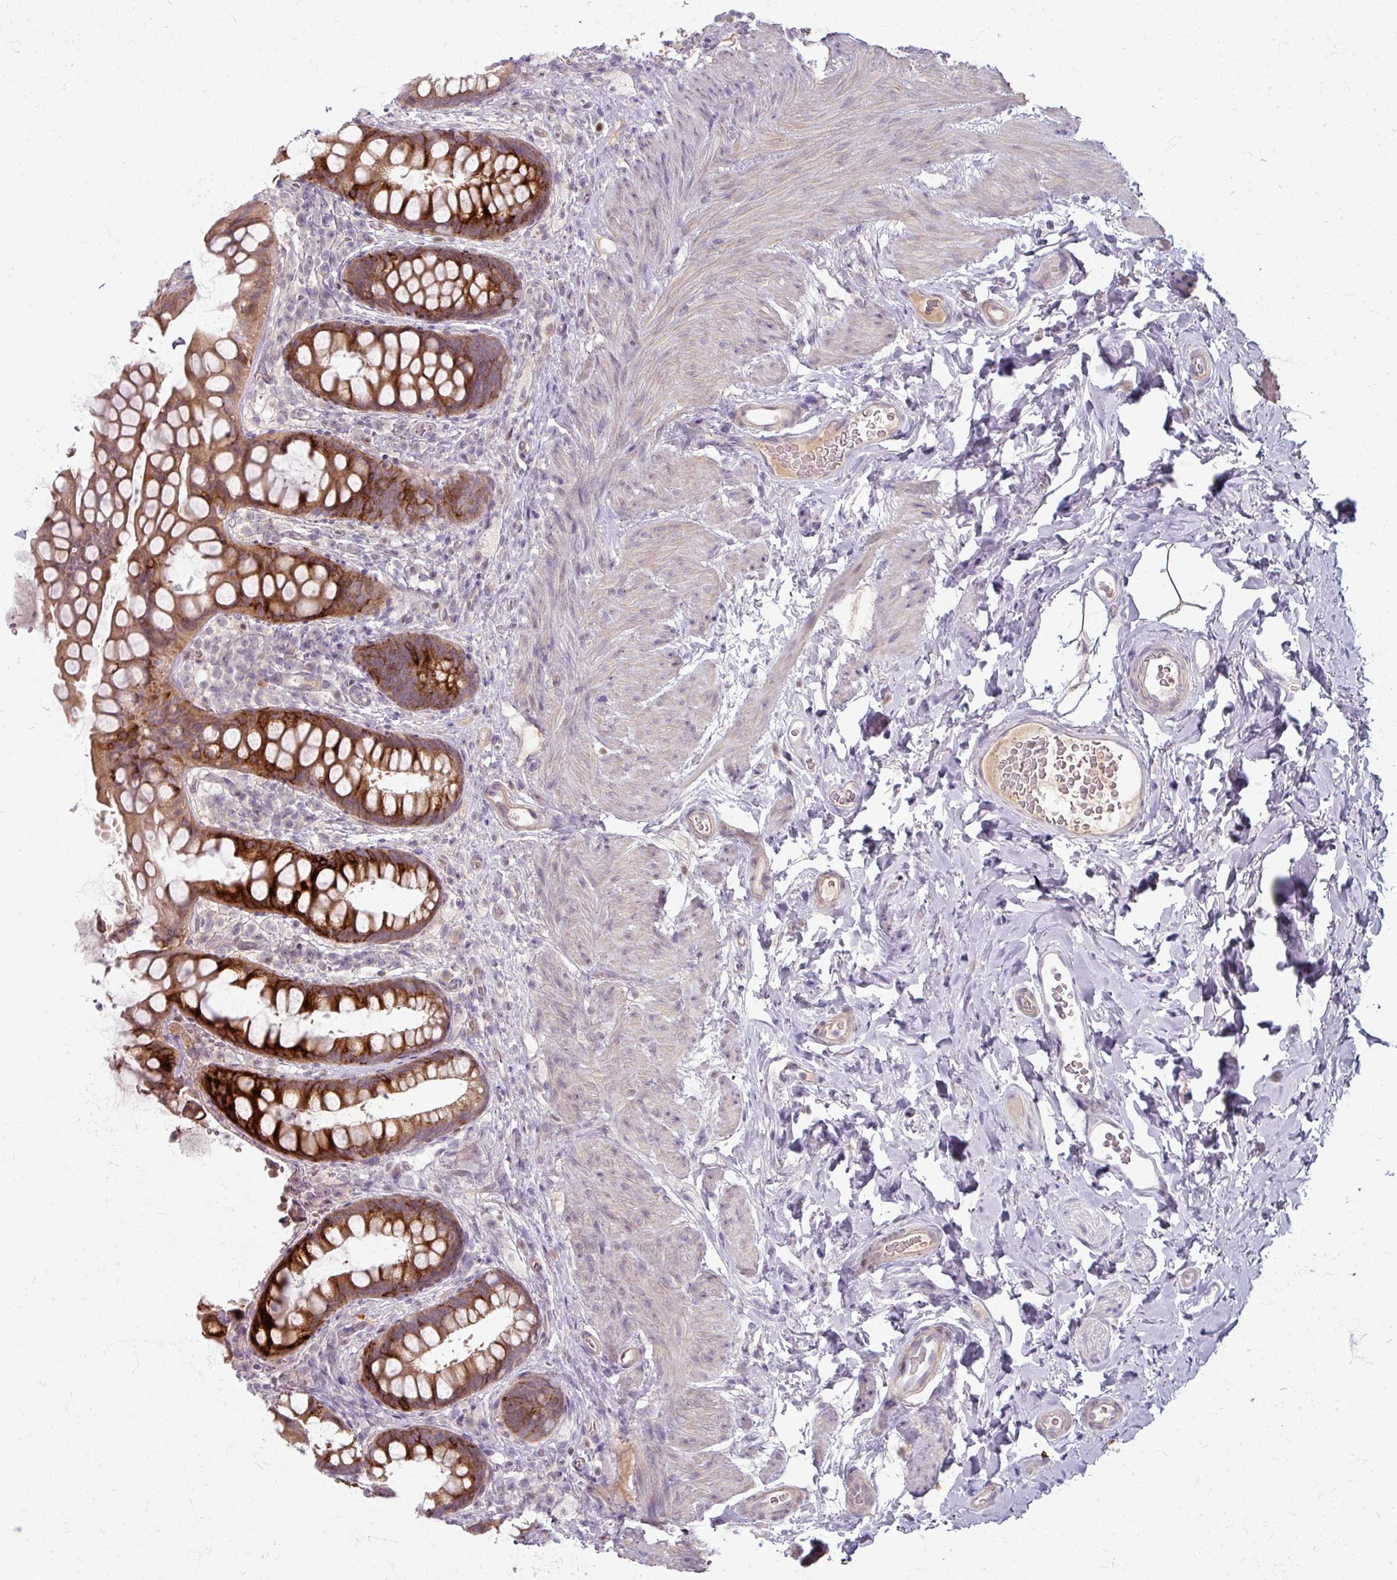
{"staining": {"intensity": "strong", "quantity": "25%-75%", "location": "cytoplasmic/membranous"}, "tissue": "rectum", "cell_type": "Glandular cells", "image_type": "normal", "snomed": [{"axis": "morphology", "description": "Normal tissue, NOS"}, {"axis": "topography", "description": "Rectum"}, {"axis": "topography", "description": "Peripheral nerve tissue"}], "caption": "Glandular cells demonstrate strong cytoplasmic/membranous positivity in approximately 25%-75% of cells in unremarkable rectum.", "gene": "TTLL7", "patient": {"sex": "female", "age": 69}}